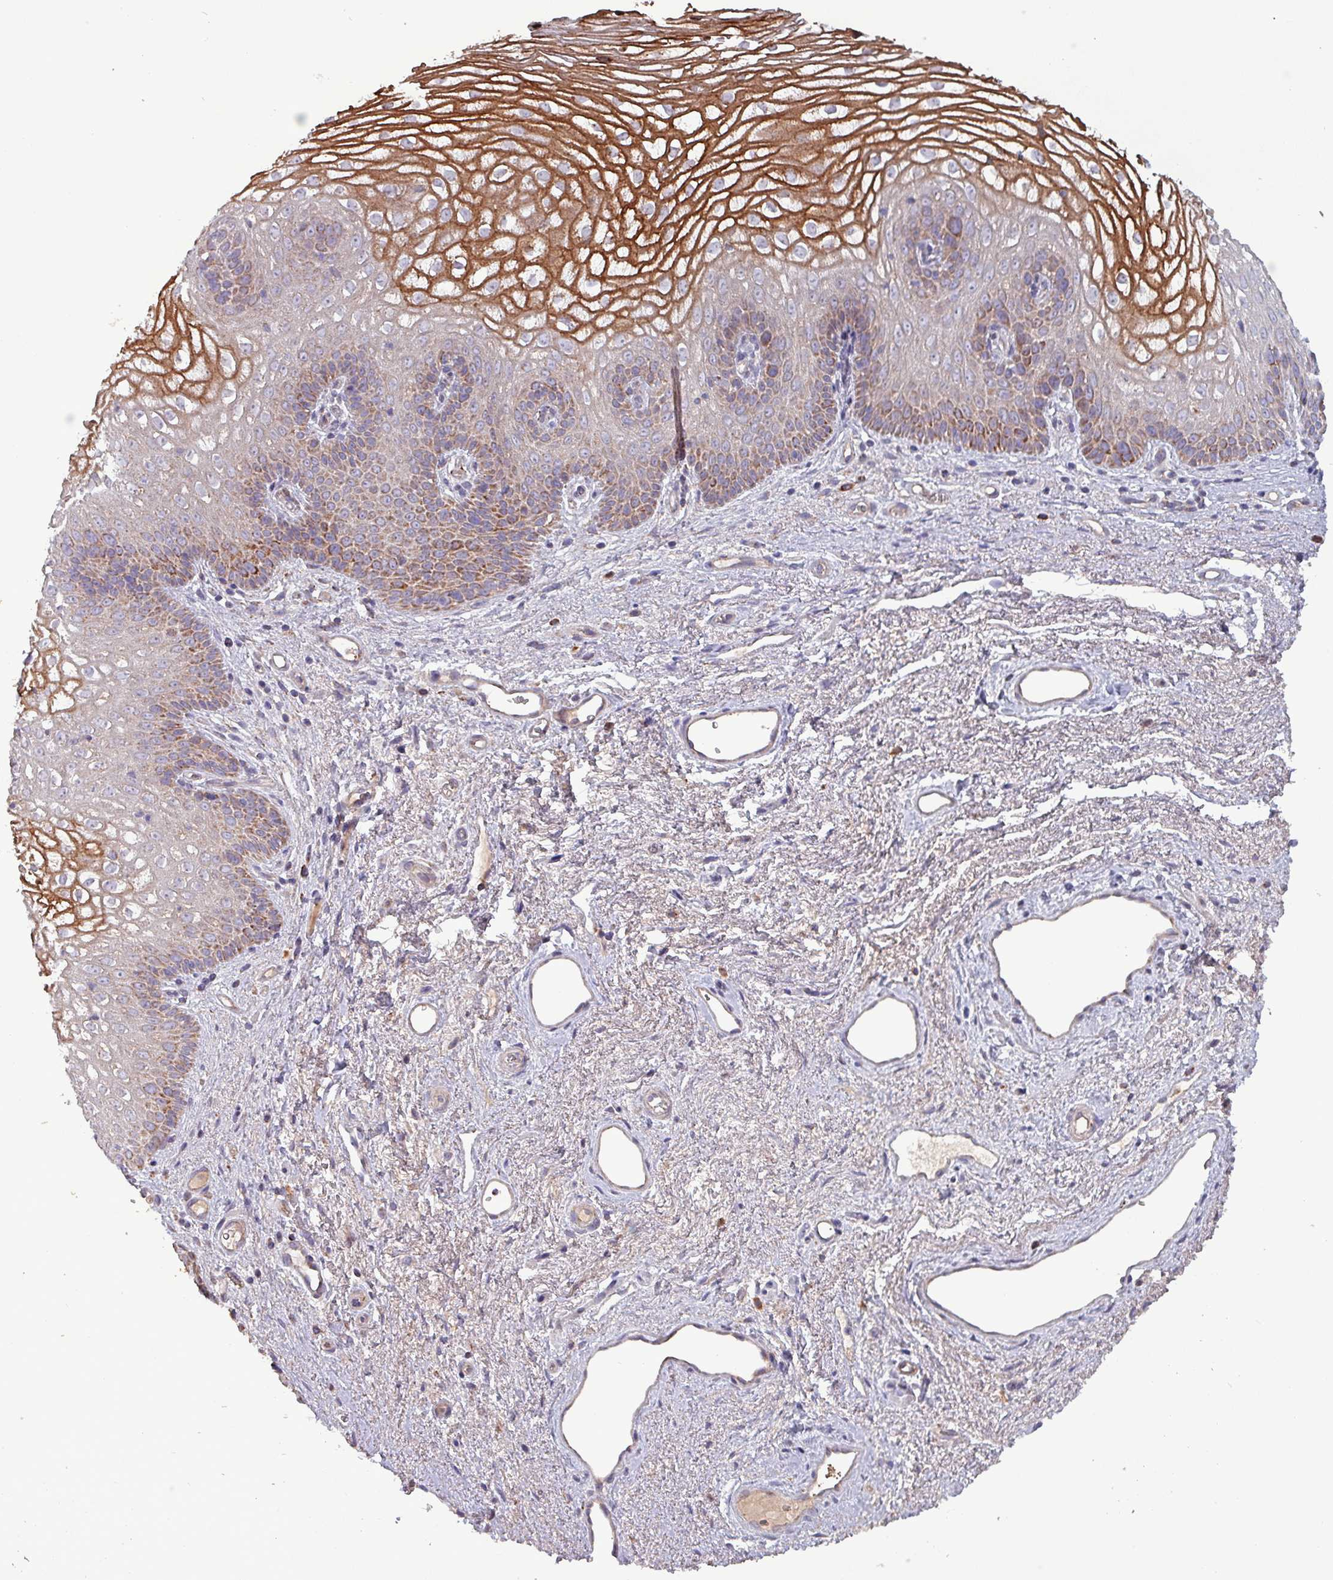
{"staining": {"intensity": "strong", "quantity": "25%-75%", "location": "cytoplasmic/membranous"}, "tissue": "vagina", "cell_type": "Squamous epithelial cells", "image_type": "normal", "snomed": [{"axis": "morphology", "description": "Normal tissue, NOS"}, {"axis": "topography", "description": "Vagina"}], "caption": "Protein staining exhibits strong cytoplasmic/membranous expression in approximately 25%-75% of squamous epithelial cells in normal vagina. The protein of interest is shown in brown color, while the nuclei are stained blue.", "gene": "ZNF322", "patient": {"sex": "female", "age": 47}}